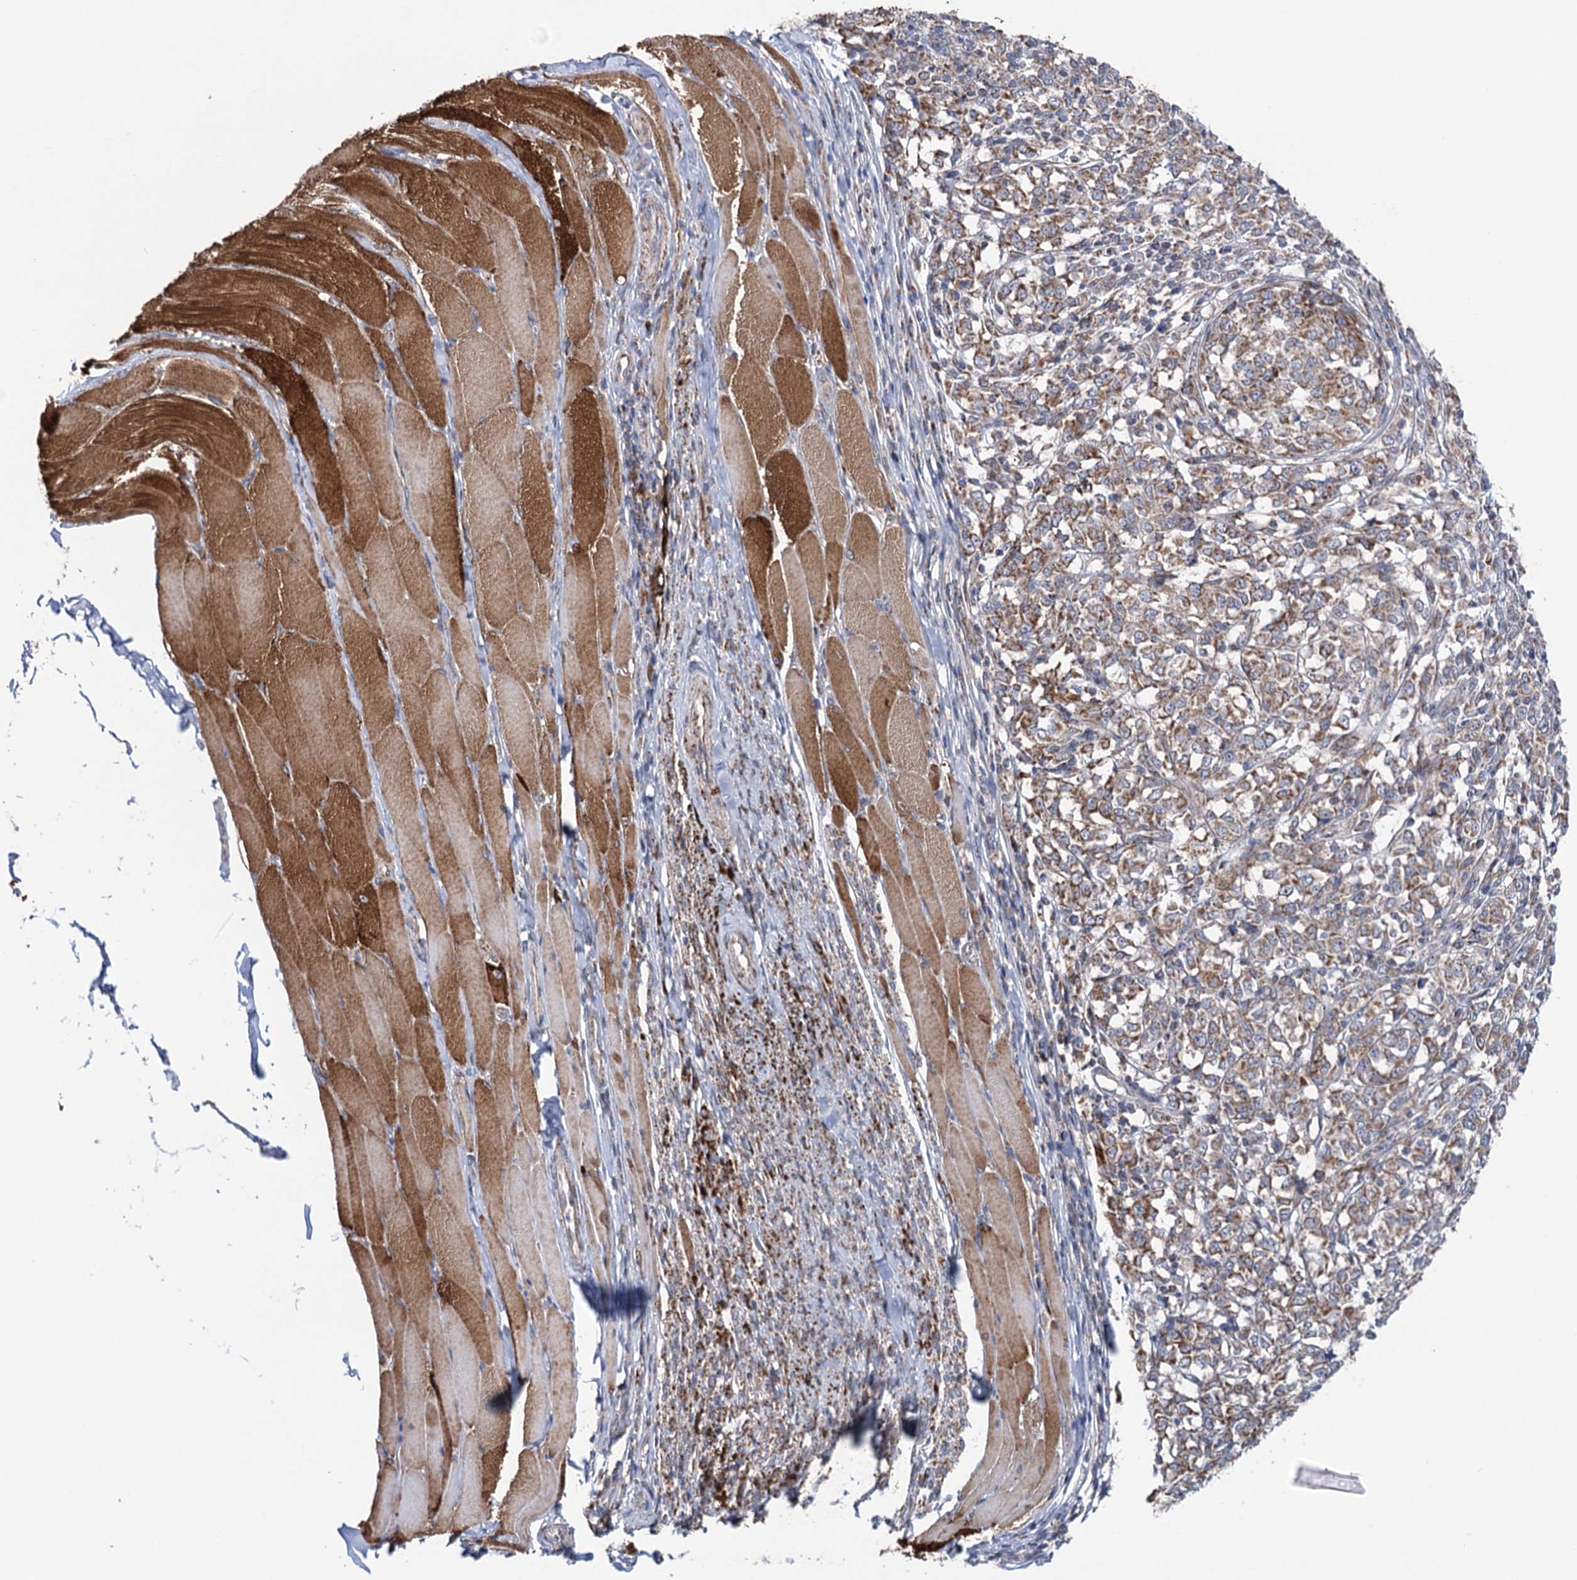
{"staining": {"intensity": "moderate", "quantity": ">75%", "location": "cytoplasmic/membranous"}, "tissue": "melanoma", "cell_type": "Tumor cells", "image_type": "cancer", "snomed": [{"axis": "morphology", "description": "Malignant melanoma, NOS"}, {"axis": "topography", "description": "Skin"}], "caption": "Malignant melanoma was stained to show a protein in brown. There is medium levels of moderate cytoplasmic/membranous positivity in about >75% of tumor cells. The staining was performed using DAB (3,3'-diaminobenzidine) to visualize the protein expression in brown, while the nuclei were stained in blue with hematoxylin (Magnification: 20x).", "gene": "SUCLA2", "patient": {"sex": "female", "age": 72}}